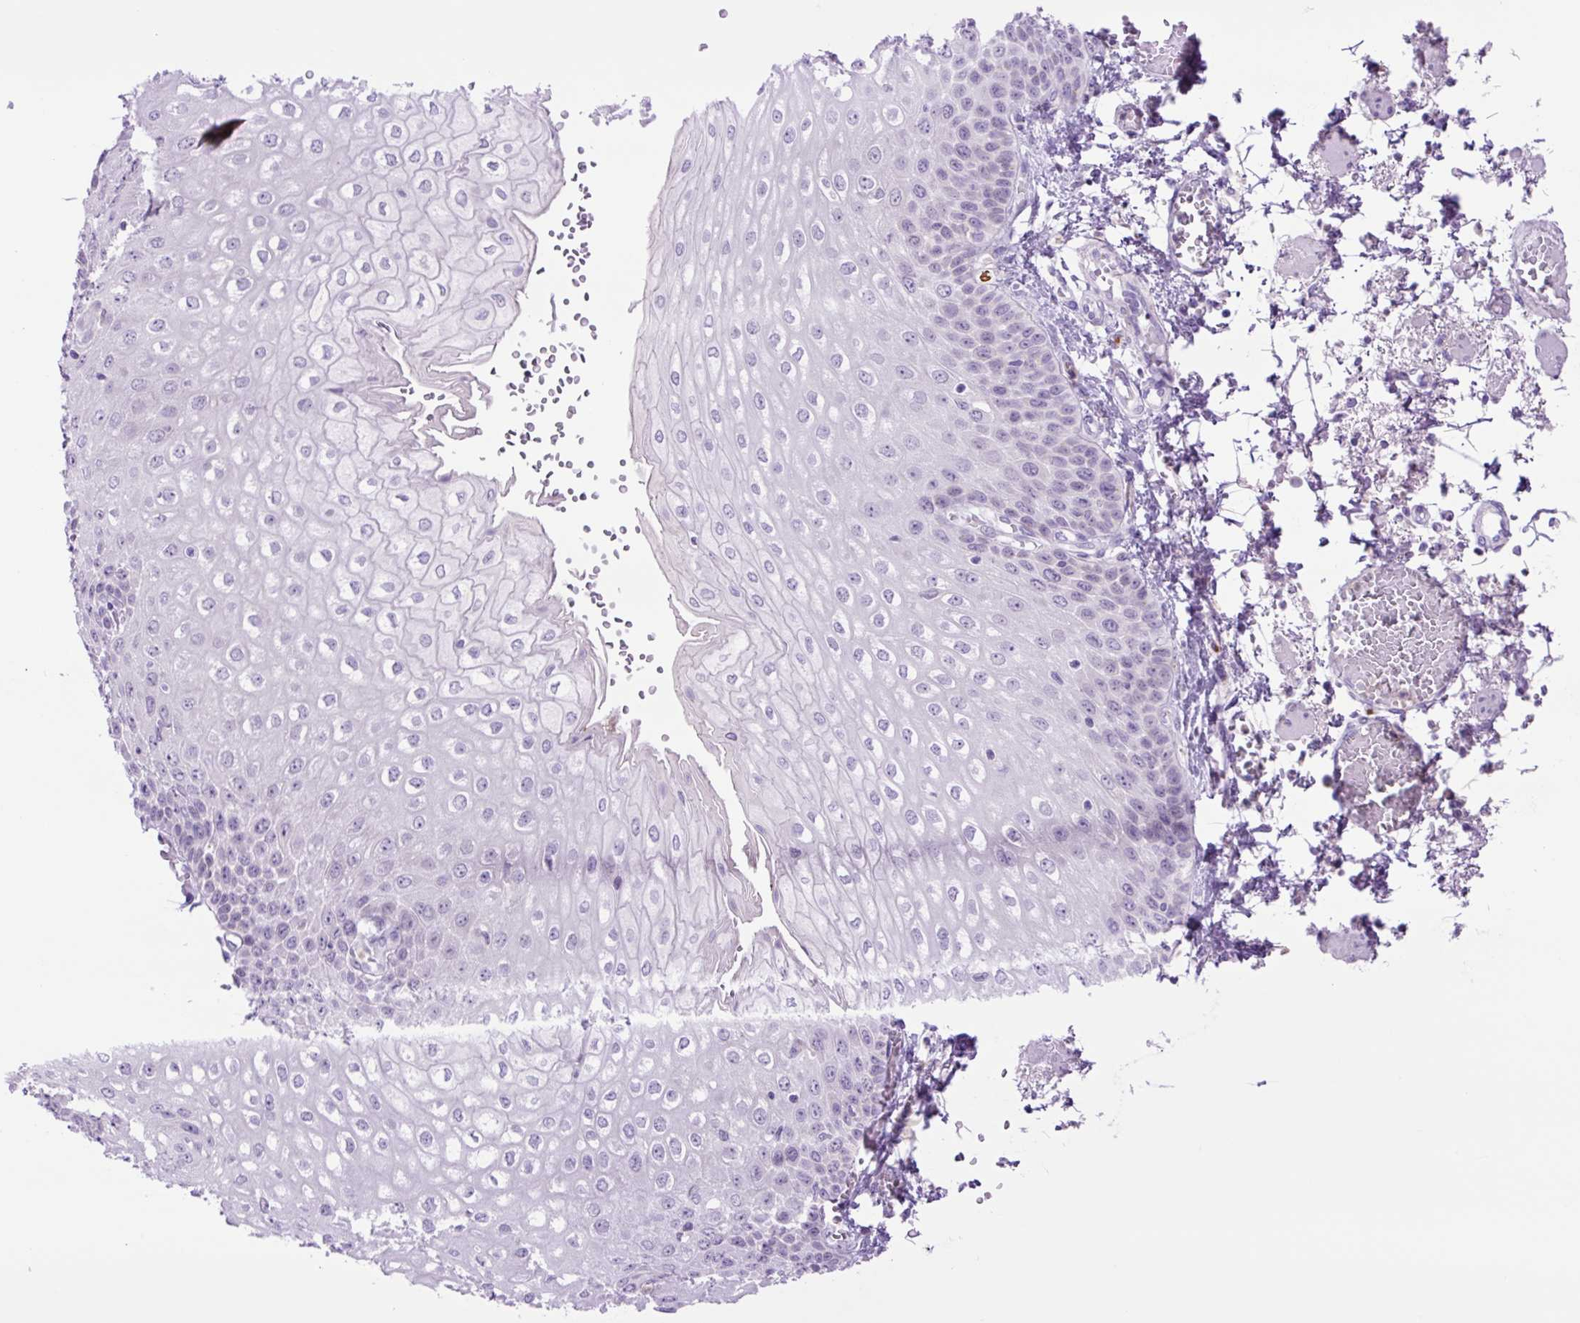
{"staining": {"intensity": "negative", "quantity": "none", "location": "none"}, "tissue": "esophagus", "cell_type": "Squamous epithelial cells", "image_type": "normal", "snomed": [{"axis": "morphology", "description": "Normal tissue, NOS"}, {"axis": "morphology", "description": "Adenocarcinoma, NOS"}, {"axis": "topography", "description": "Esophagus"}], "caption": "Immunohistochemistry of normal esophagus shows no positivity in squamous epithelial cells. Brightfield microscopy of IHC stained with DAB (3,3'-diaminobenzidine) (brown) and hematoxylin (blue), captured at high magnification.", "gene": "MFSD3", "patient": {"sex": "male", "age": 81}}